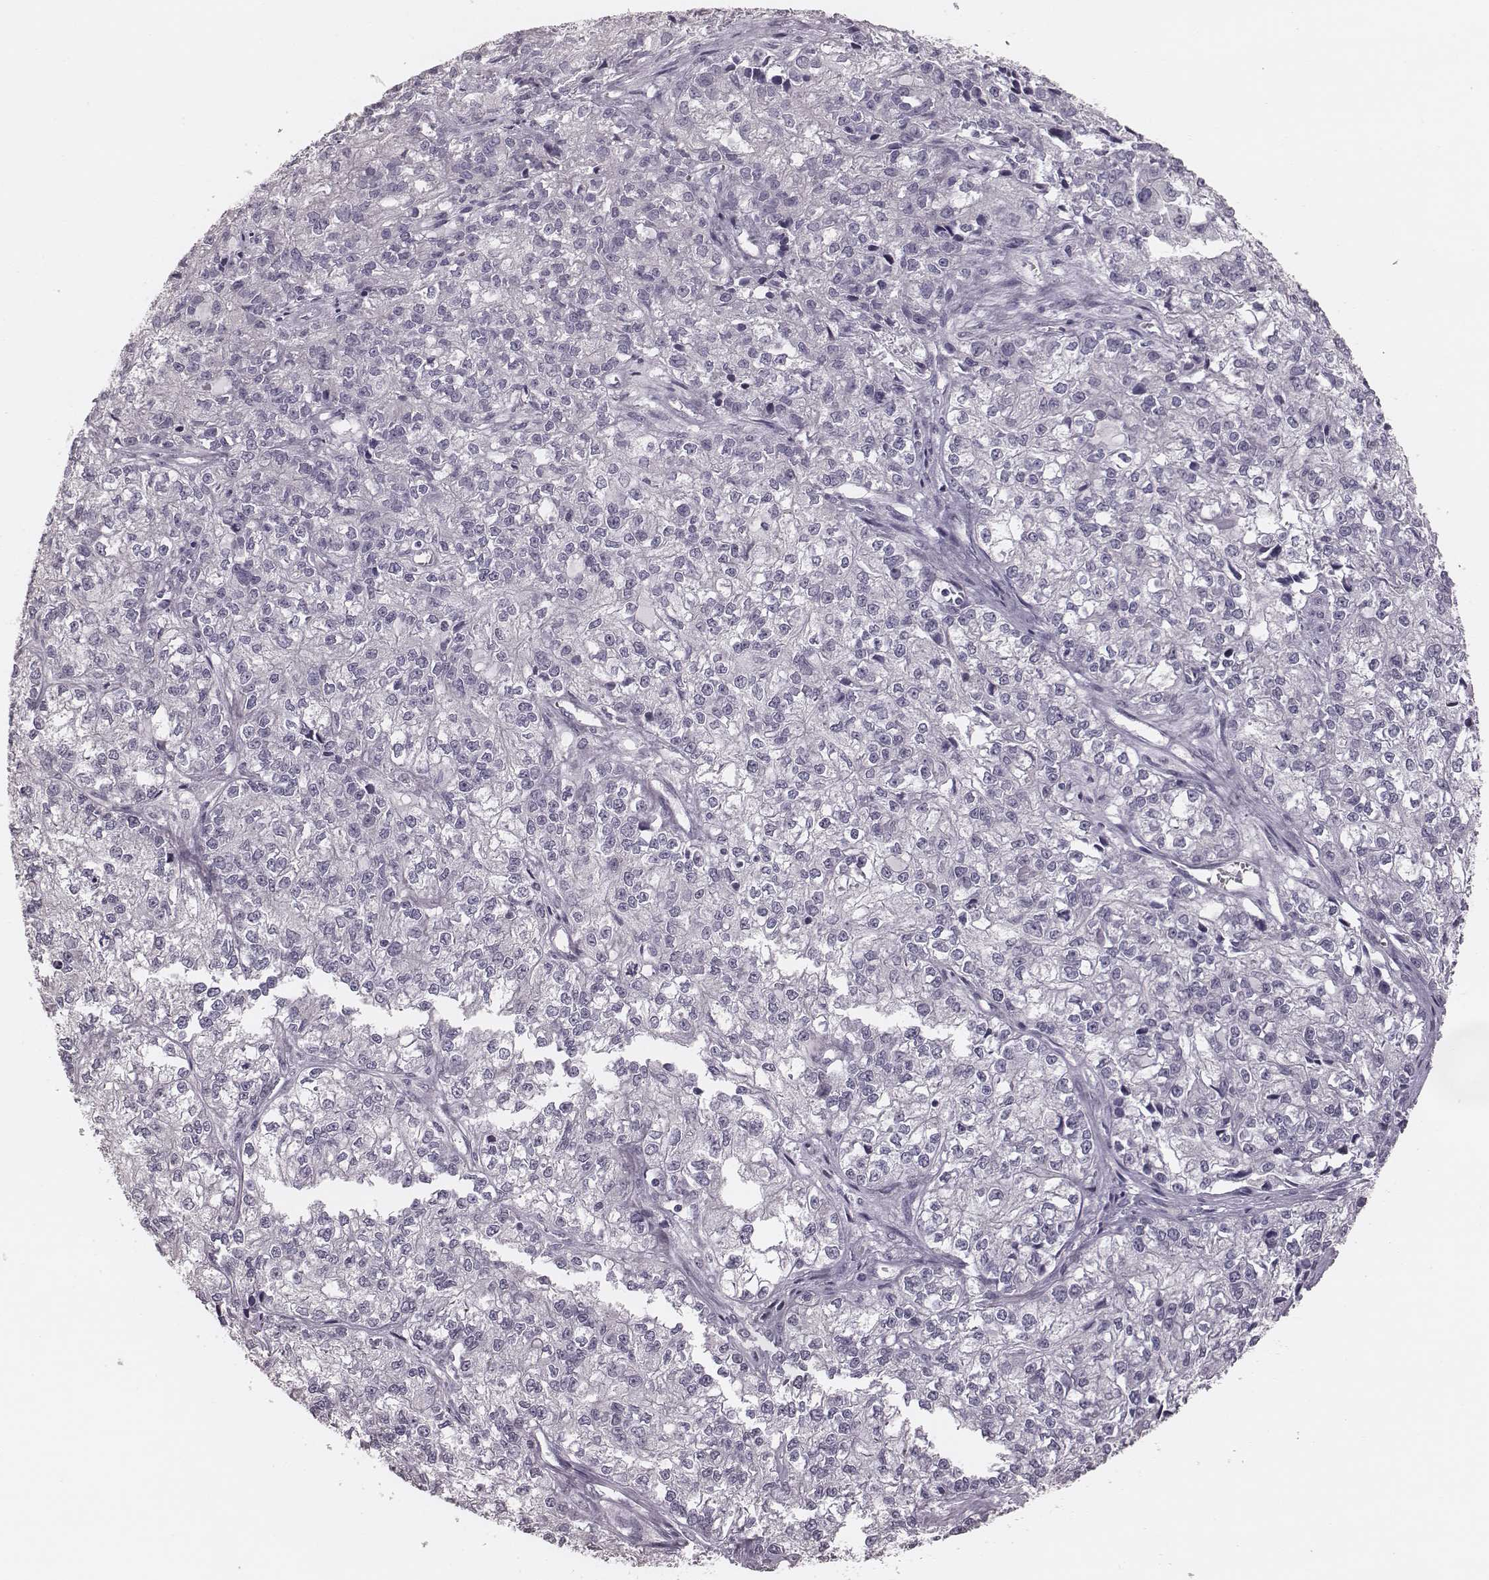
{"staining": {"intensity": "negative", "quantity": "none", "location": "none"}, "tissue": "ovarian cancer", "cell_type": "Tumor cells", "image_type": "cancer", "snomed": [{"axis": "morphology", "description": "Carcinoma, endometroid"}, {"axis": "topography", "description": "Ovary"}], "caption": "DAB (3,3'-diaminobenzidine) immunohistochemical staining of ovarian endometroid carcinoma displays no significant positivity in tumor cells. (Brightfield microscopy of DAB IHC at high magnification).", "gene": "SPA17", "patient": {"sex": "female", "age": 64}}